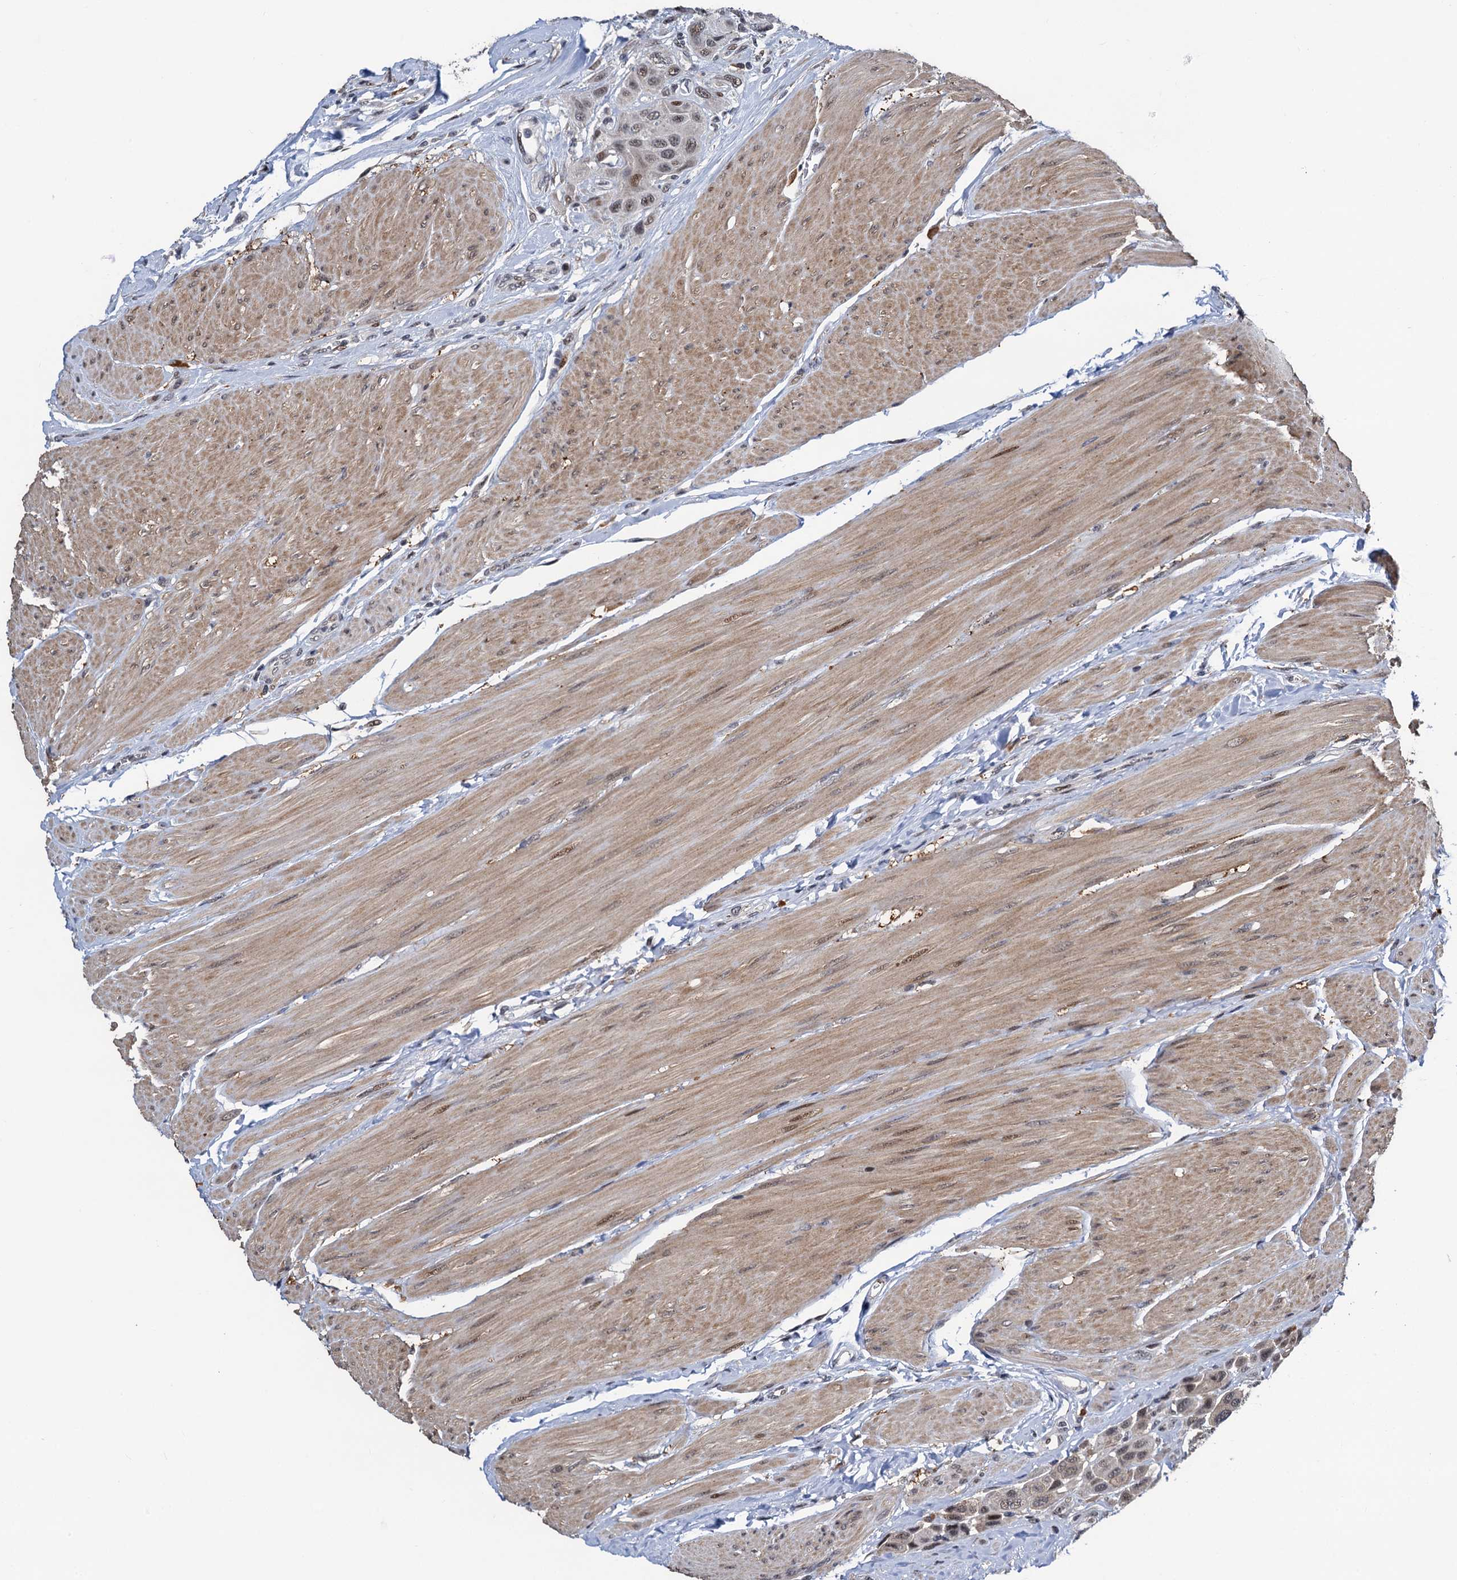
{"staining": {"intensity": "weak", "quantity": ">75%", "location": "nuclear"}, "tissue": "urothelial cancer", "cell_type": "Tumor cells", "image_type": "cancer", "snomed": [{"axis": "morphology", "description": "Urothelial carcinoma, High grade"}, {"axis": "topography", "description": "Urinary bladder"}], "caption": "IHC (DAB (3,3'-diaminobenzidine)) staining of urothelial cancer displays weak nuclear protein staining in about >75% of tumor cells. The staining is performed using DAB (3,3'-diaminobenzidine) brown chromogen to label protein expression. The nuclei are counter-stained blue using hematoxylin.", "gene": "FAM222A", "patient": {"sex": "male", "age": 50}}